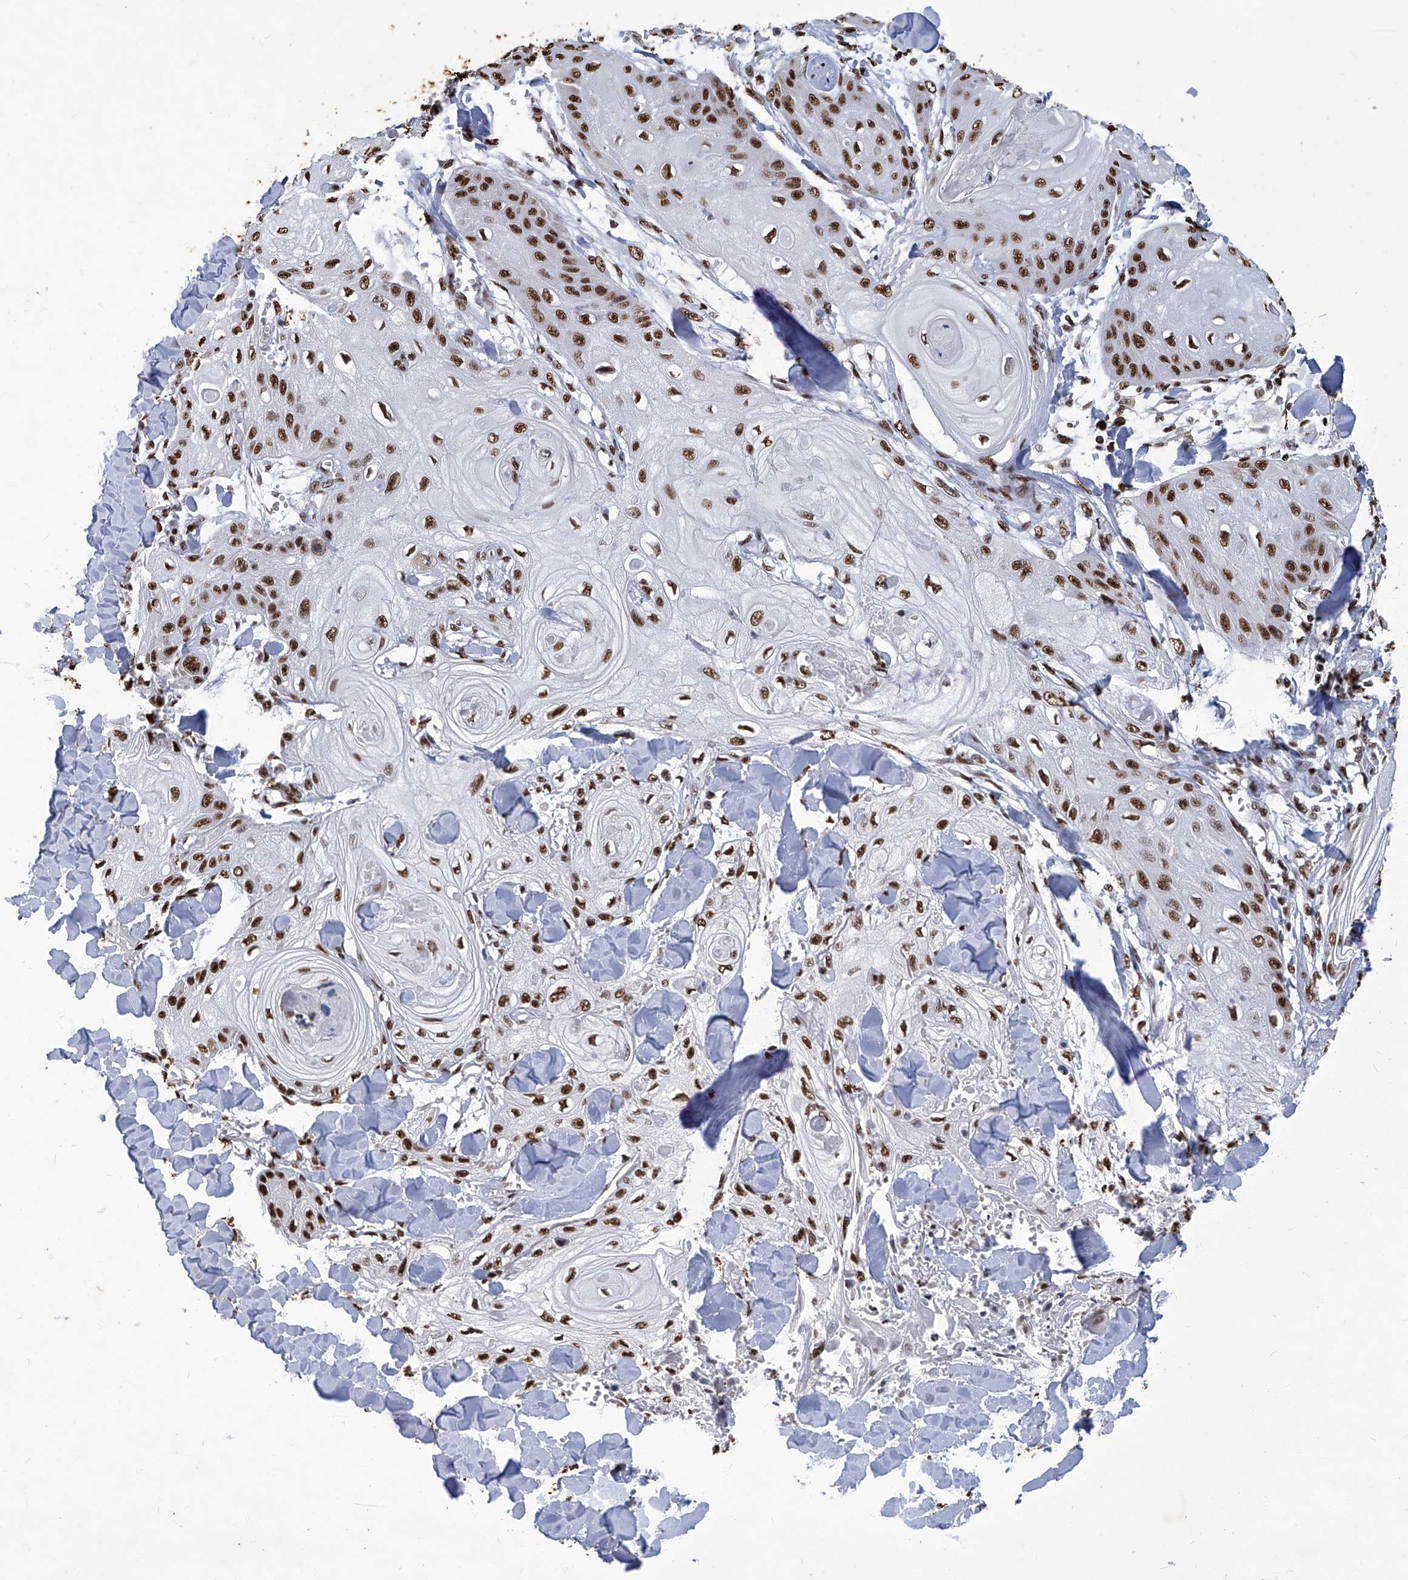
{"staining": {"intensity": "strong", "quantity": ">75%", "location": "nuclear"}, "tissue": "skin cancer", "cell_type": "Tumor cells", "image_type": "cancer", "snomed": [{"axis": "morphology", "description": "Squamous cell carcinoma, NOS"}, {"axis": "topography", "description": "Skin"}], "caption": "Strong nuclear protein expression is present in approximately >75% of tumor cells in skin cancer (squamous cell carcinoma).", "gene": "HBP1", "patient": {"sex": "male", "age": 74}}